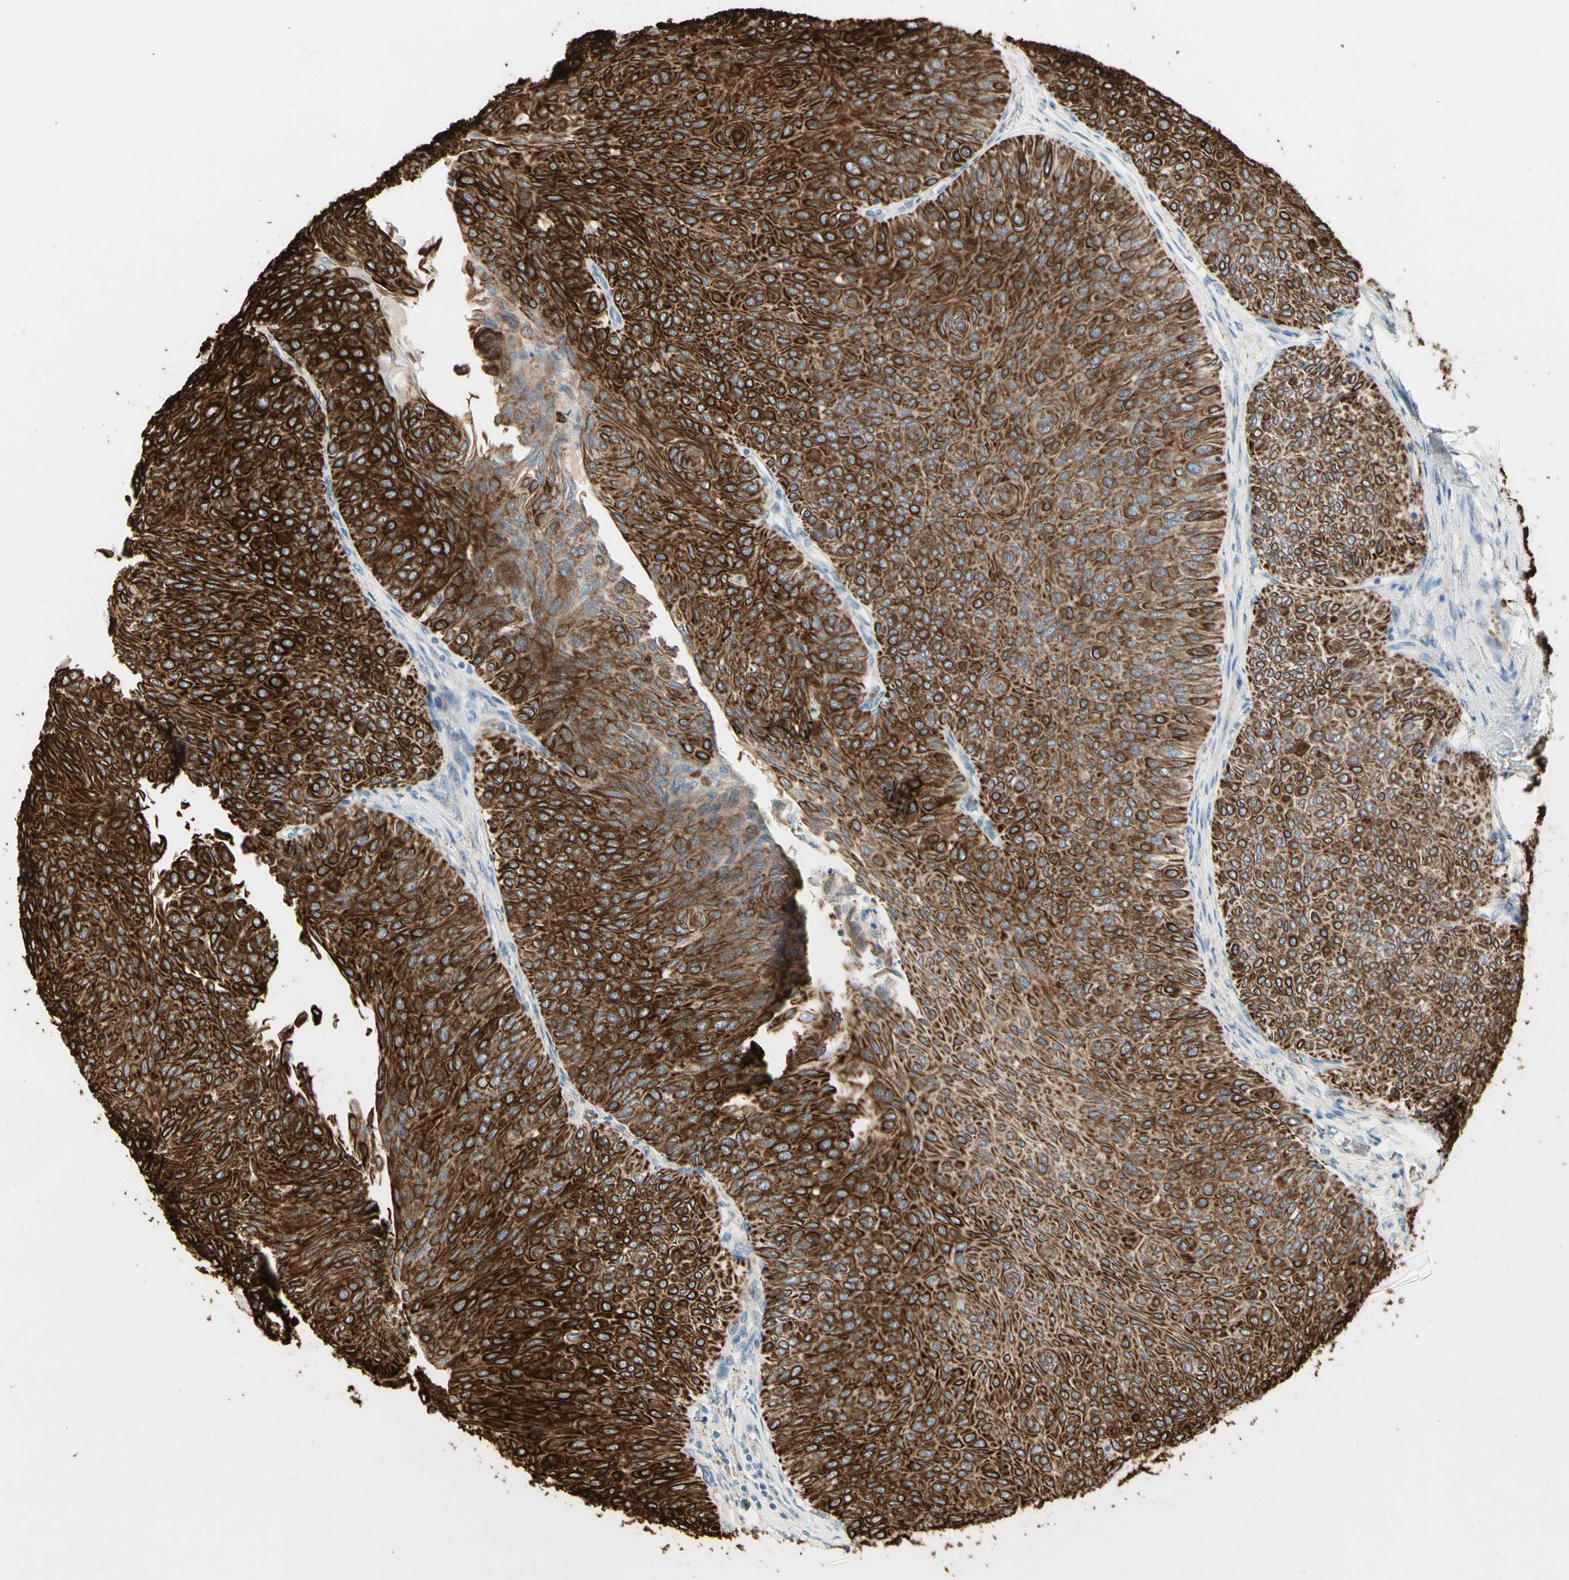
{"staining": {"intensity": "strong", "quantity": ">75%", "location": "cytoplasmic/membranous"}, "tissue": "urothelial cancer", "cell_type": "Tumor cells", "image_type": "cancer", "snomed": [{"axis": "morphology", "description": "Urothelial carcinoma, Low grade"}, {"axis": "topography", "description": "Urinary bladder"}], "caption": "The image exhibits staining of urothelial cancer, revealing strong cytoplasmic/membranous protein expression (brown color) within tumor cells. The protein of interest is stained brown, and the nuclei are stained in blue (DAB (3,3'-diaminobenzidine) IHC with brightfield microscopy, high magnification).", "gene": "SKIL", "patient": {"sex": "male", "age": 78}}